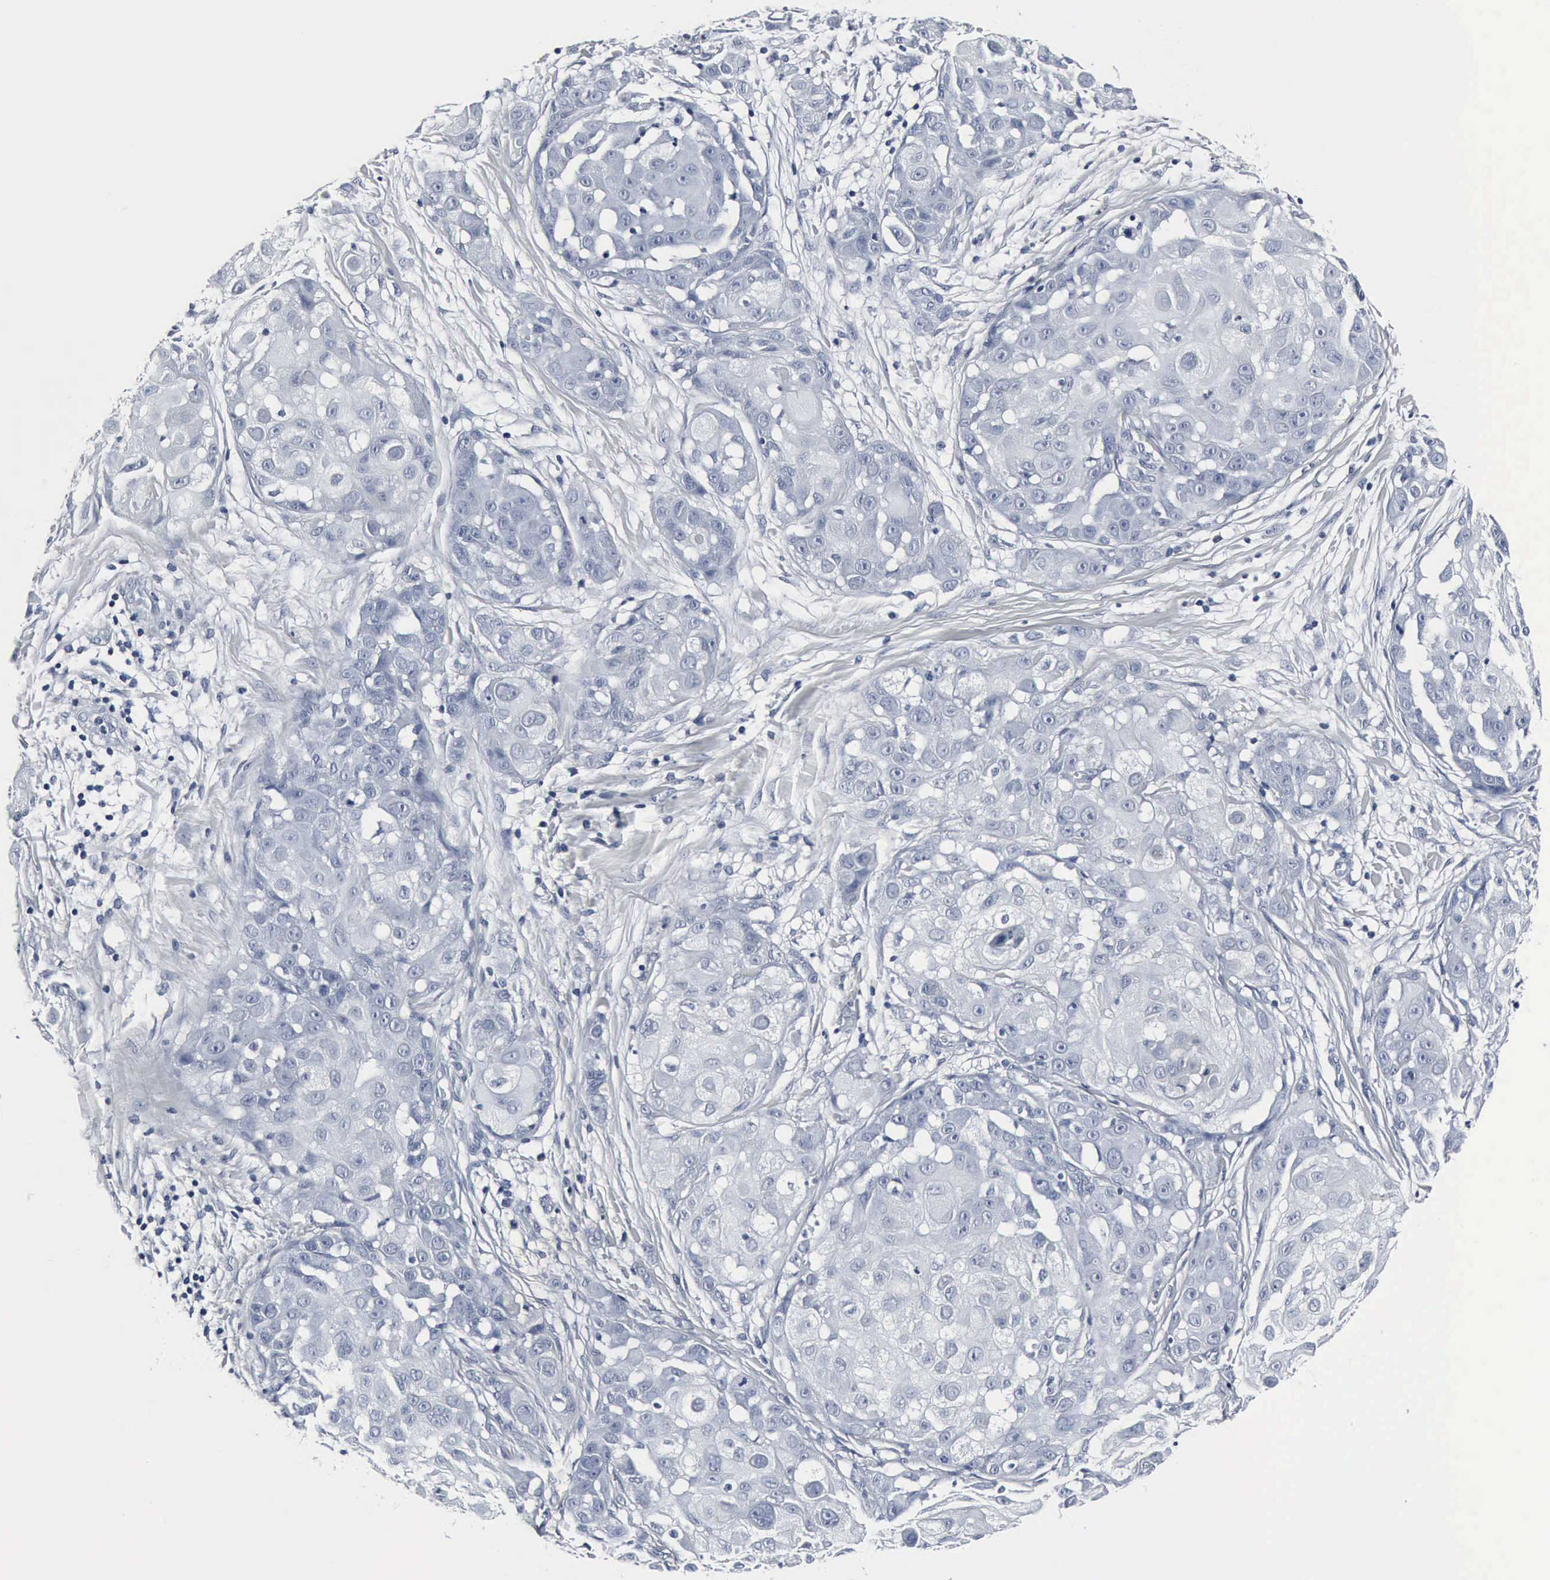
{"staining": {"intensity": "negative", "quantity": "none", "location": "none"}, "tissue": "skin cancer", "cell_type": "Tumor cells", "image_type": "cancer", "snomed": [{"axis": "morphology", "description": "Squamous cell carcinoma, NOS"}, {"axis": "topography", "description": "Skin"}], "caption": "IHC histopathology image of skin cancer stained for a protein (brown), which exhibits no expression in tumor cells.", "gene": "SNAP25", "patient": {"sex": "female", "age": 57}}